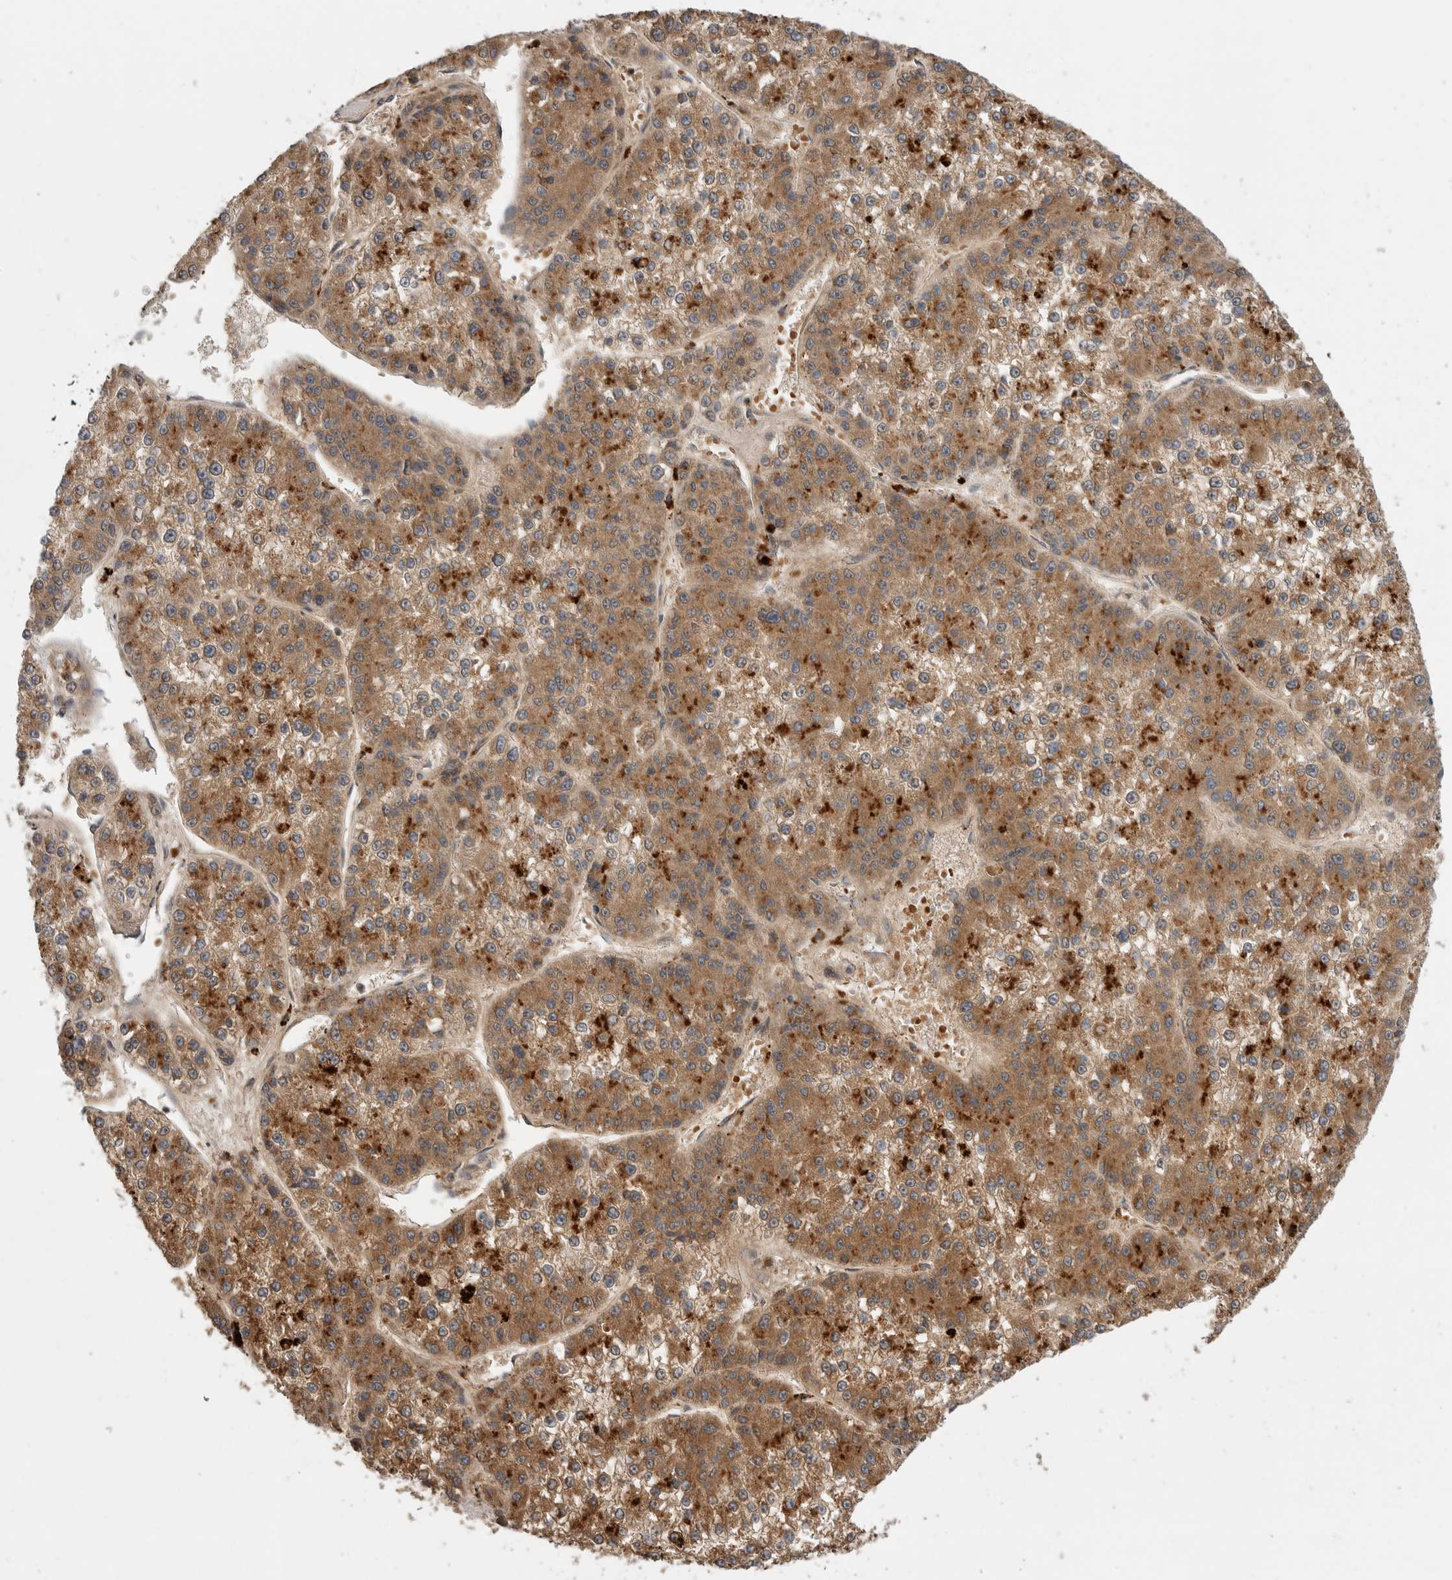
{"staining": {"intensity": "moderate", "quantity": ">75%", "location": "cytoplasmic/membranous"}, "tissue": "liver cancer", "cell_type": "Tumor cells", "image_type": "cancer", "snomed": [{"axis": "morphology", "description": "Carcinoma, Hepatocellular, NOS"}, {"axis": "topography", "description": "Liver"}], "caption": "Tumor cells display medium levels of moderate cytoplasmic/membranous positivity in about >75% of cells in human liver hepatocellular carcinoma.", "gene": "GALNS", "patient": {"sex": "female", "age": 73}}